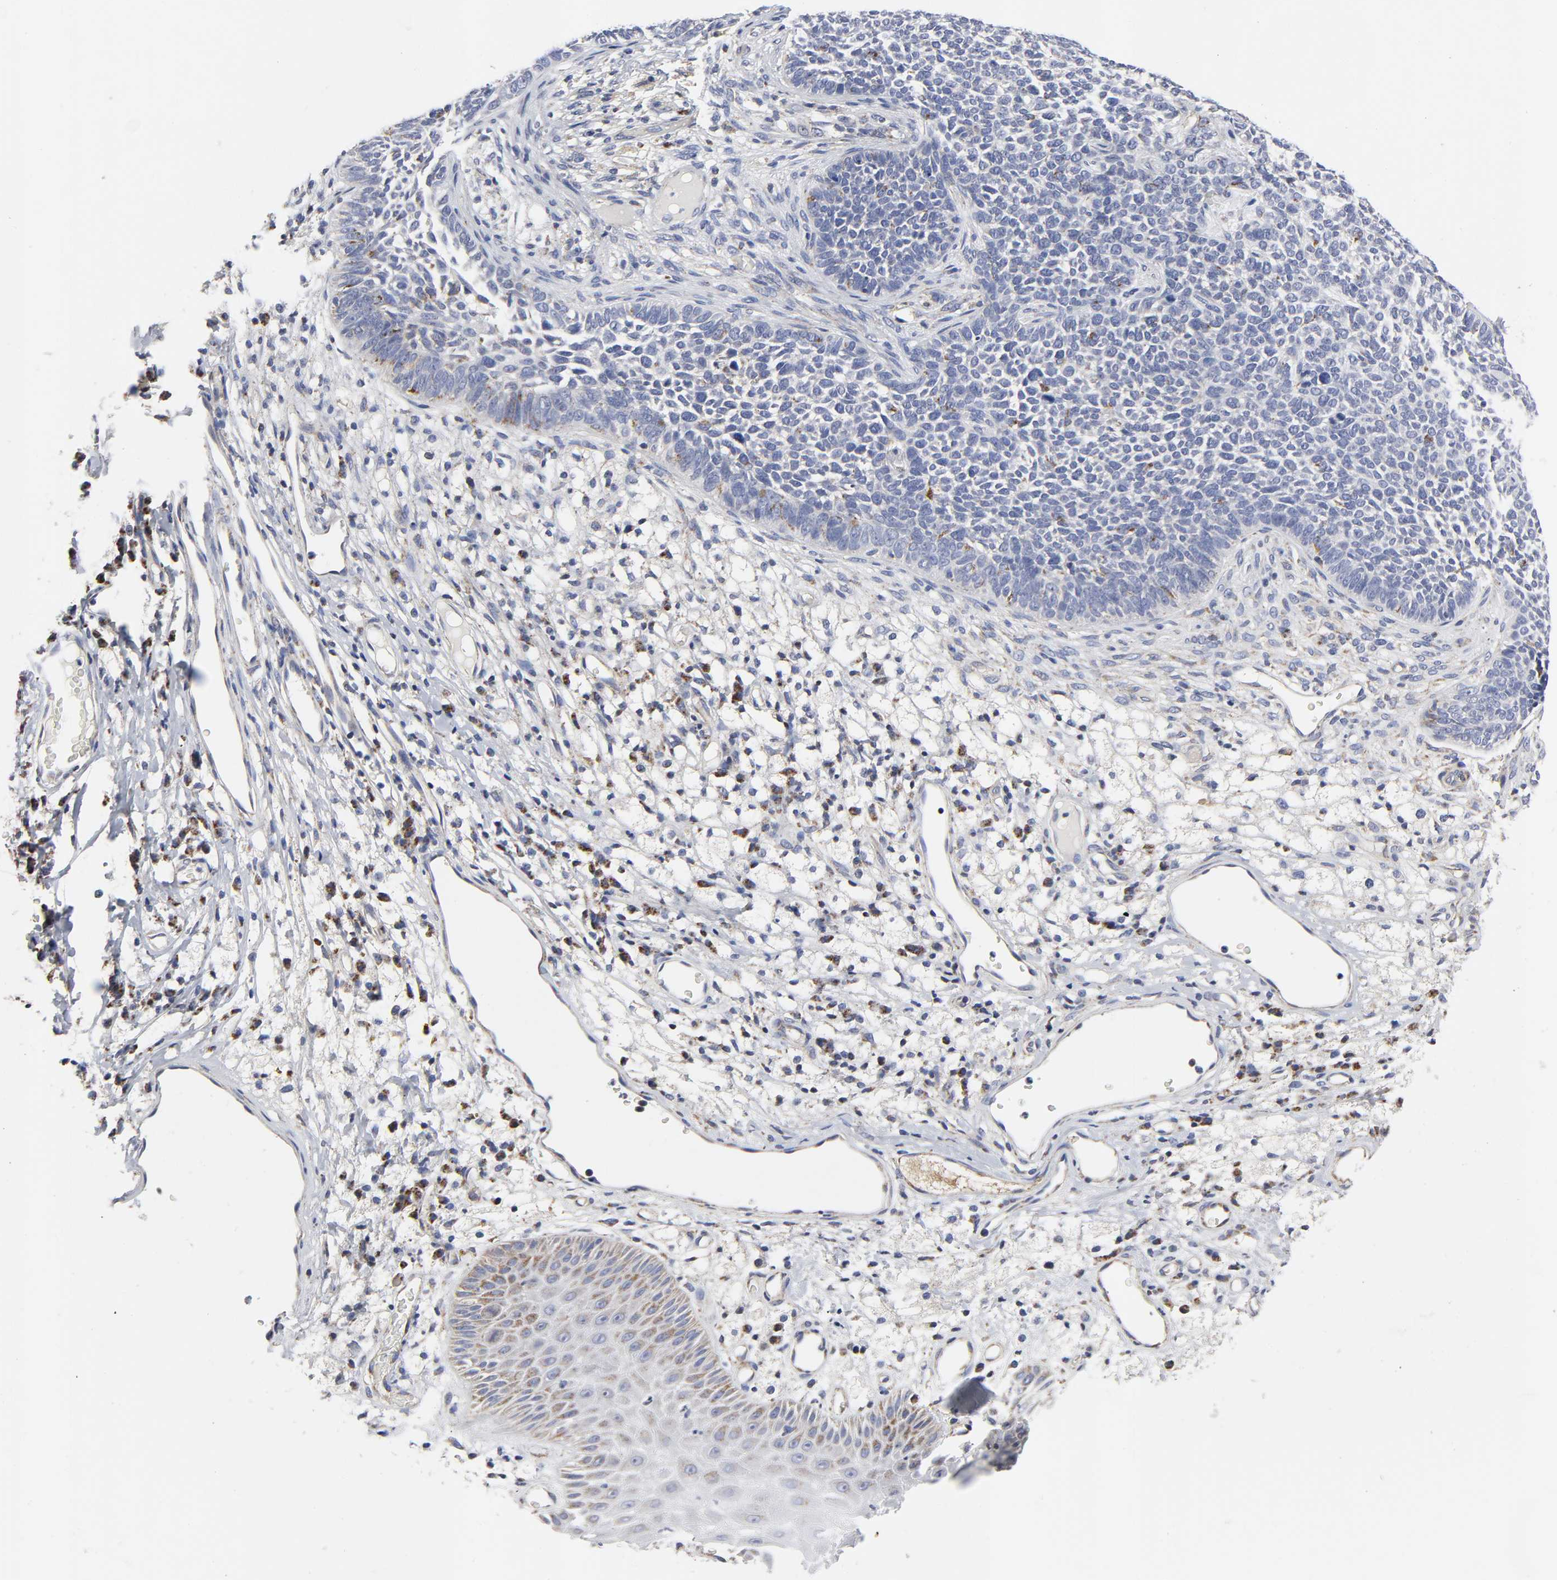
{"staining": {"intensity": "strong", "quantity": "<25%", "location": "cytoplasmic/membranous"}, "tissue": "skin cancer", "cell_type": "Tumor cells", "image_type": "cancer", "snomed": [{"axis": "morphology", "description": "Basal cell carcinoma"}, {"axis": "topography", "description": "Skin"}], "caption": "Immunohistochemical staining of skin cancer shows medium levels of strong cytoplasmic/membranous staining in about <25% of tumor cells.", "gene": "AOPEP", "patient": {"sex": "female", "age": 84}}